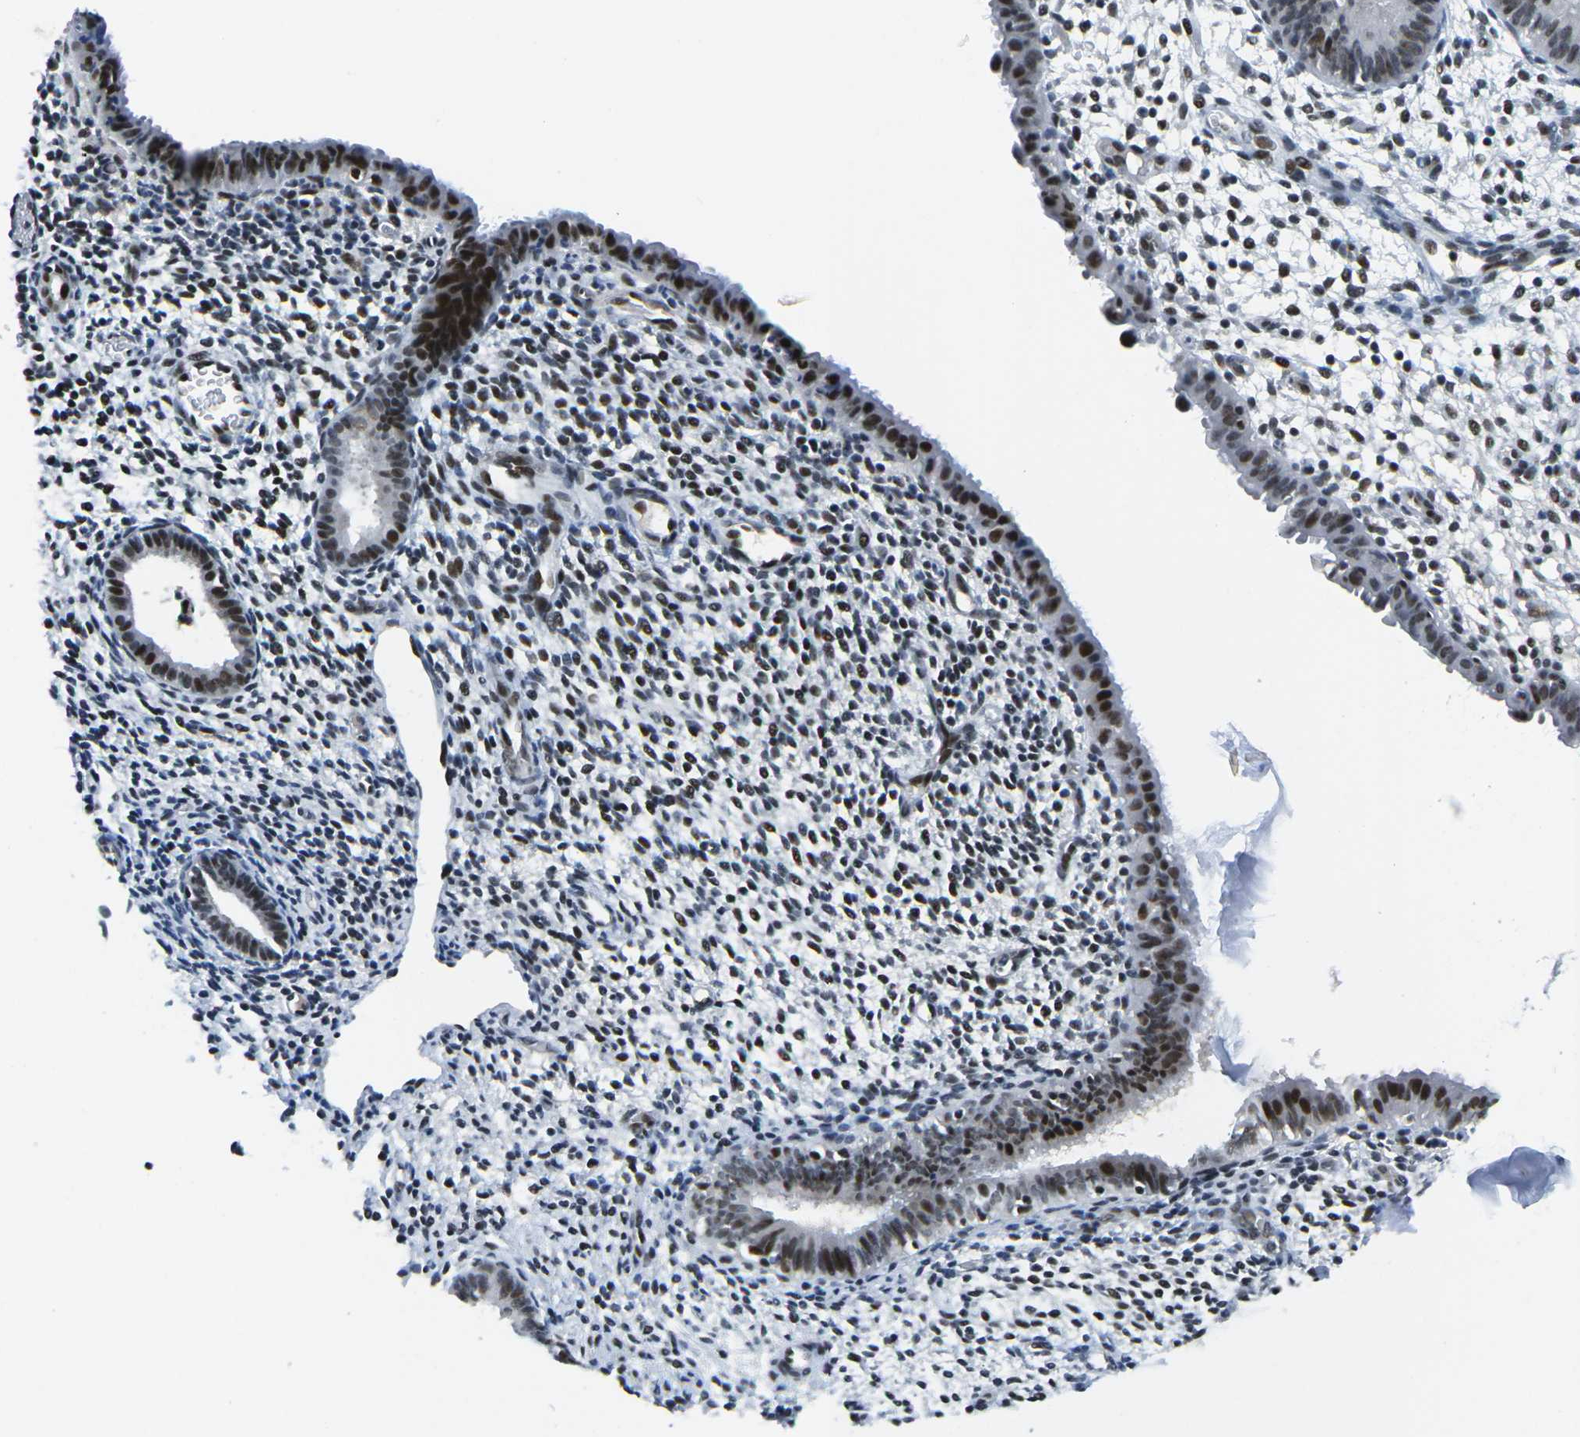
{"staining": {"intensity": "moderate", "quantity": "<25%", "location": "nuclear"}, "tissue": "endometrium", "cell_type": "Cells in endometrial stroma", "image_type": "normal", "snomed": [{"axis": "morphology", "description": "Normal tissue, NOS"}, {"axis": "topography", "description": "Endometrium"}], "caption": "Immunohistochemistry (IHC) image of normal human endometrium stained for a protein (brown), which shows low levels of moderate nuclear positivity in approximately <25% of cells in endometrial stroma.", "gene": "PRPF8", "patient": {"sex": "female", "age": 61}}